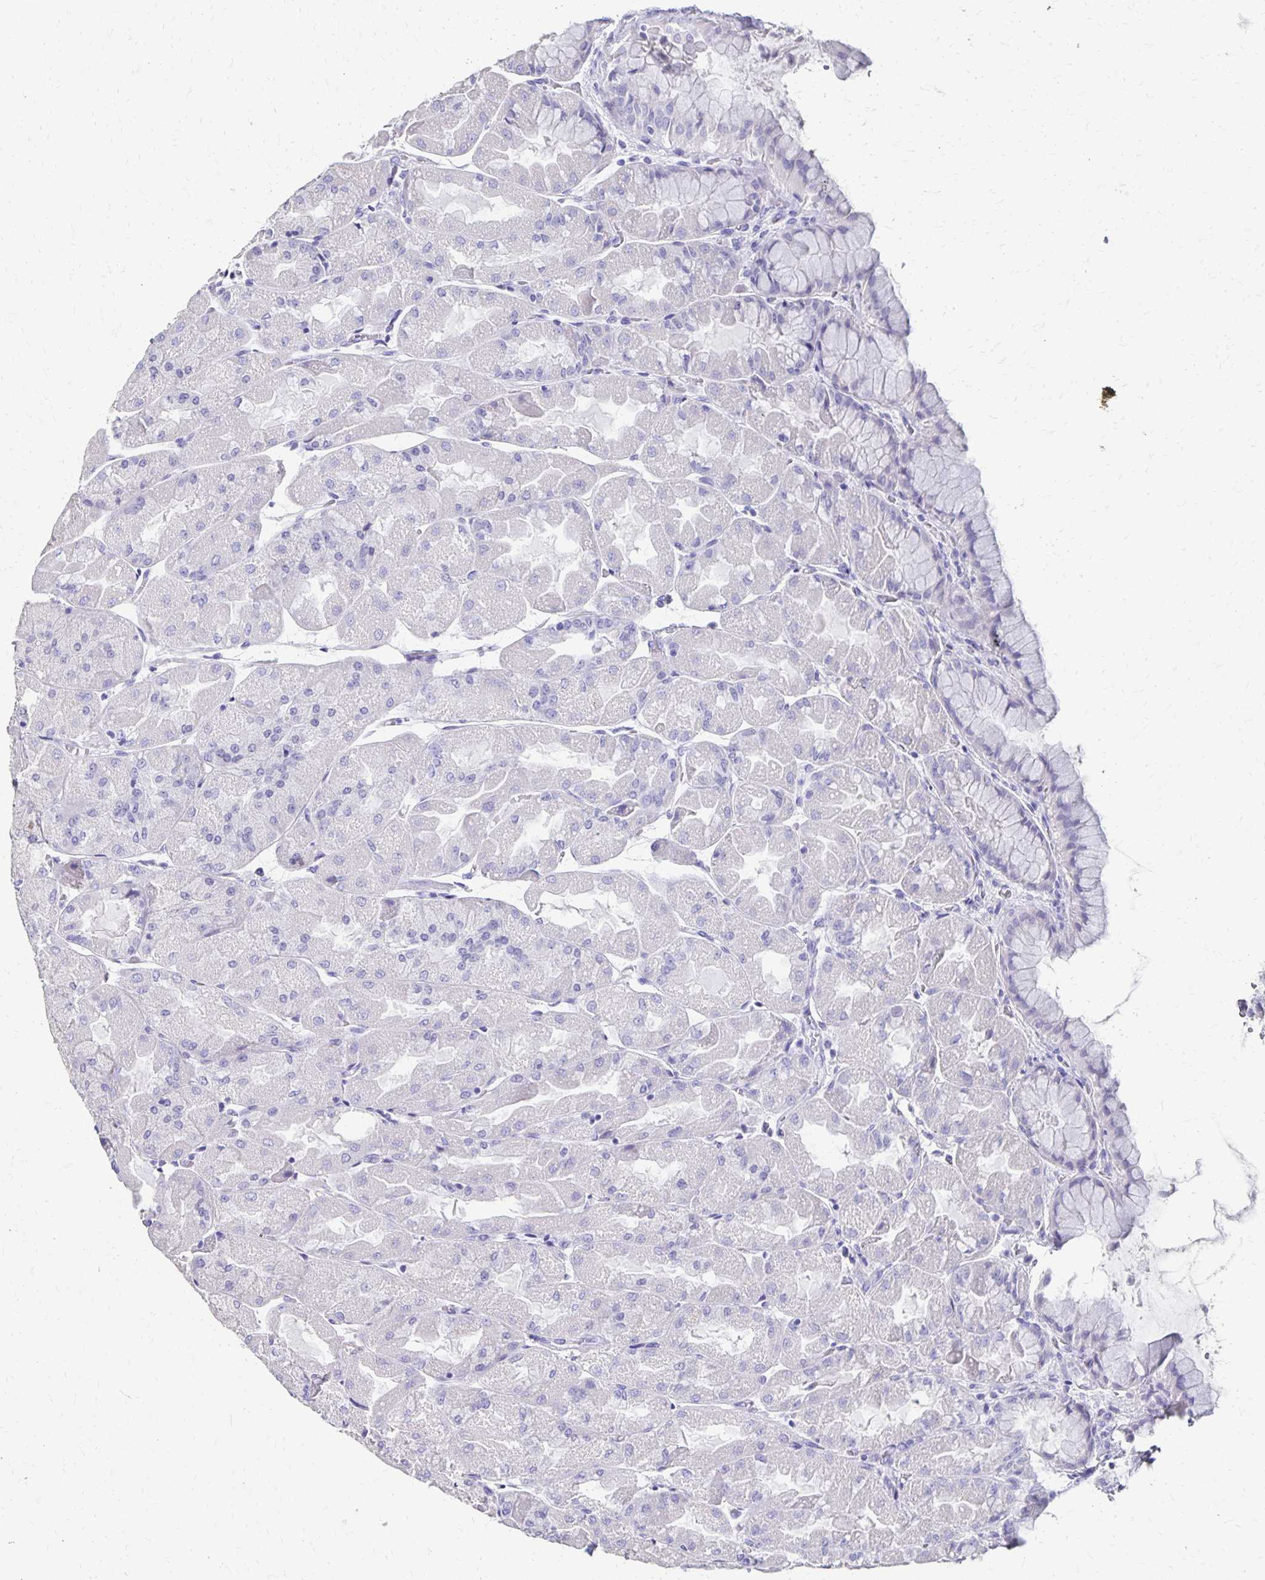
{"staining": {"intensity": "negative", "quantity": "none", "location": "none"}, "tissue": "stomach", "cell_type": "Glandular cells", "image_type": "normal", "snomed": [{"axis": "morphology", "description": "Normal tissue, NOS"}, {"axis": "topography", "description": "Stomach"}], "caption": "Stomach stained for a protein using IHC reveals no expression glandular cells.", "gene": "DYNLT4", "patient": {"sex": "female", "age": 61}}